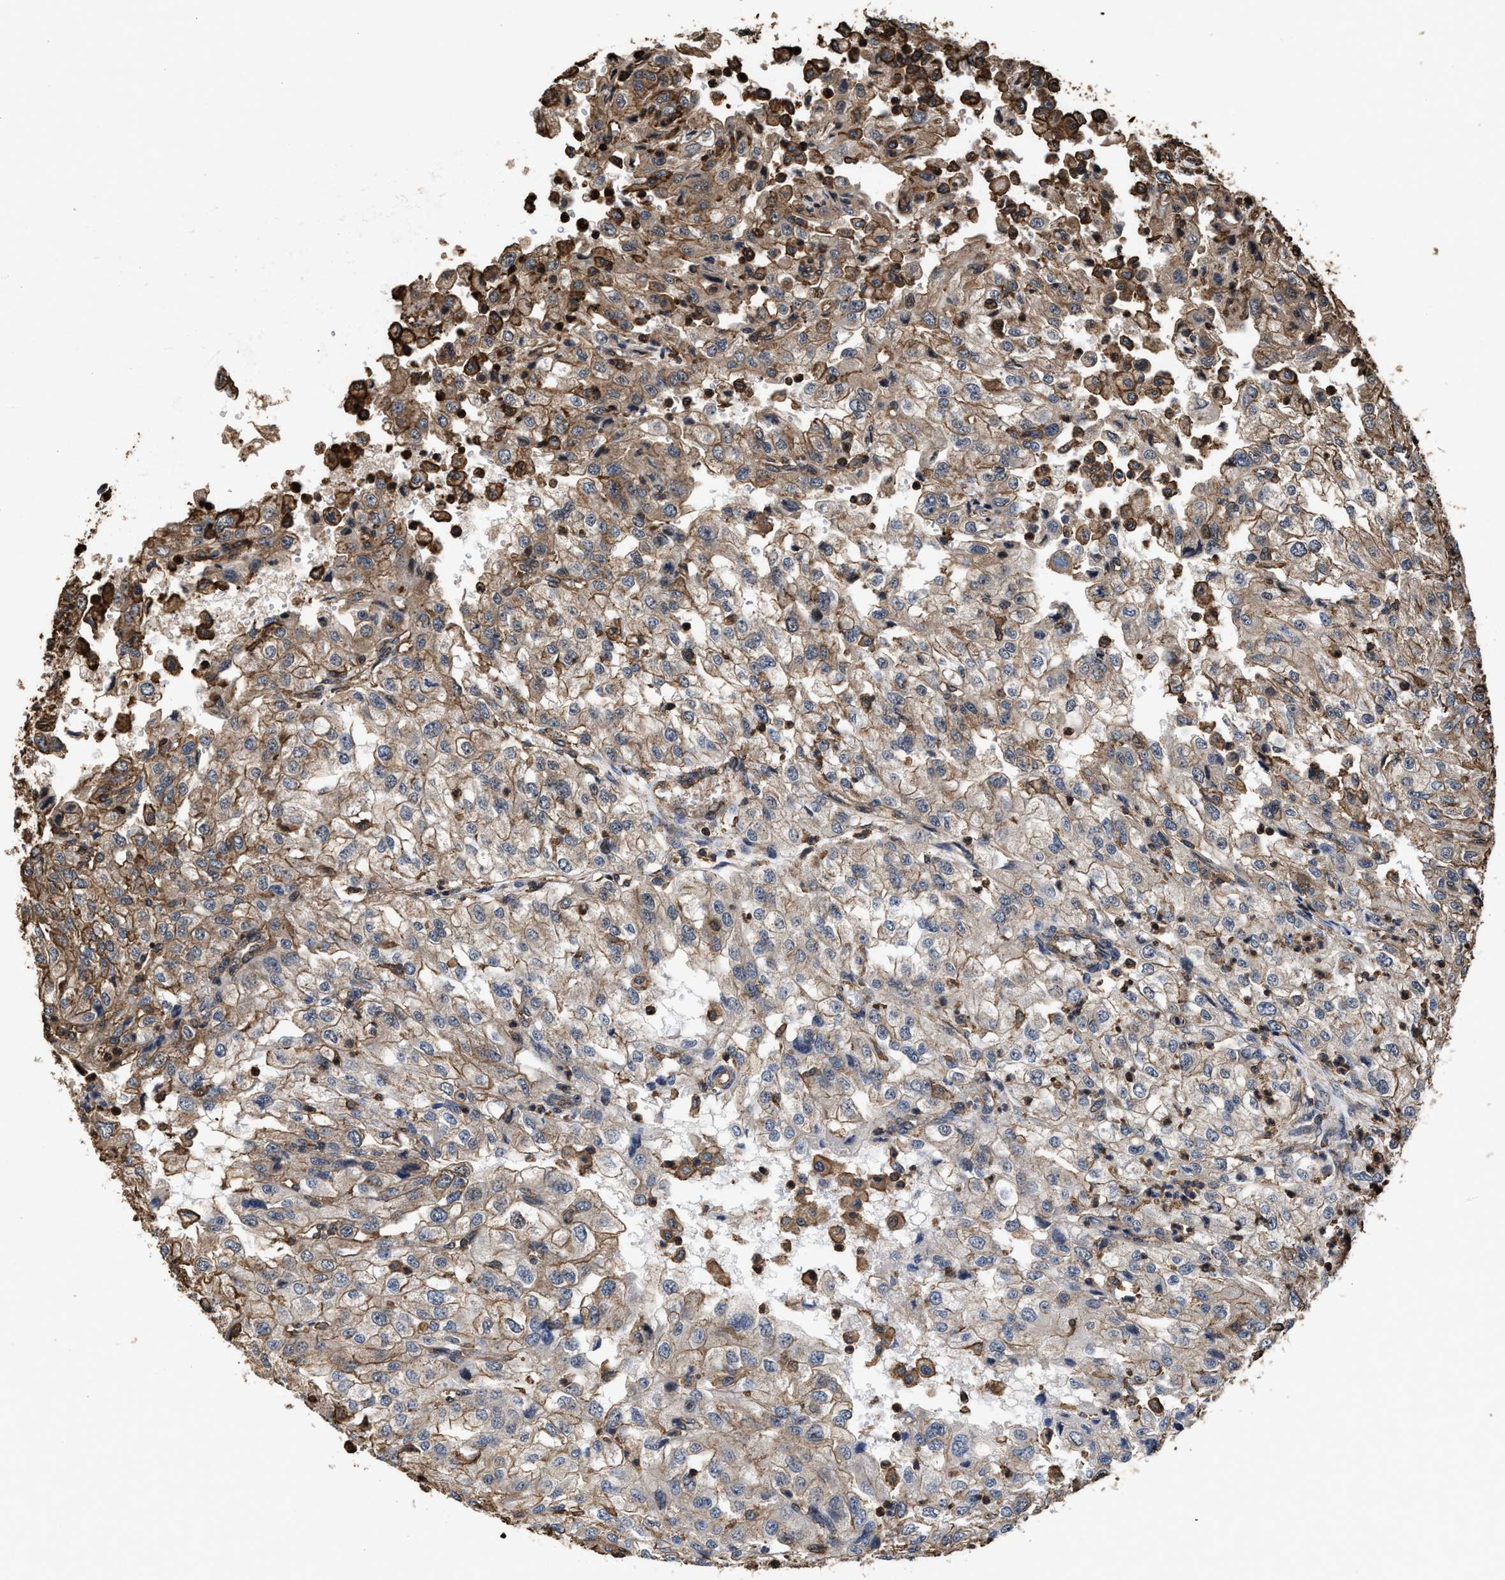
{"staining": {"intensity": "weak", "quantity": "25%-75%", "location": "cytoplasmic/membranous"}, "tissue": "renal cancer", "cell_type": "Tumor cells", "image_type": "cancer", "snomed": [{"axis": "morphology", "description": "Adenocarcinoma, NOS"}, {"axis": "topography", "description": "Kidney"}], "caption": "Renal adenocarcinoma stained with a brown dye exhibits weak cytoplasmic/membranous positive positivity in about 25%-75% of tumor cells.", "gene": "KBTBD2", "patient": {"sex": "female", "age": 54}}